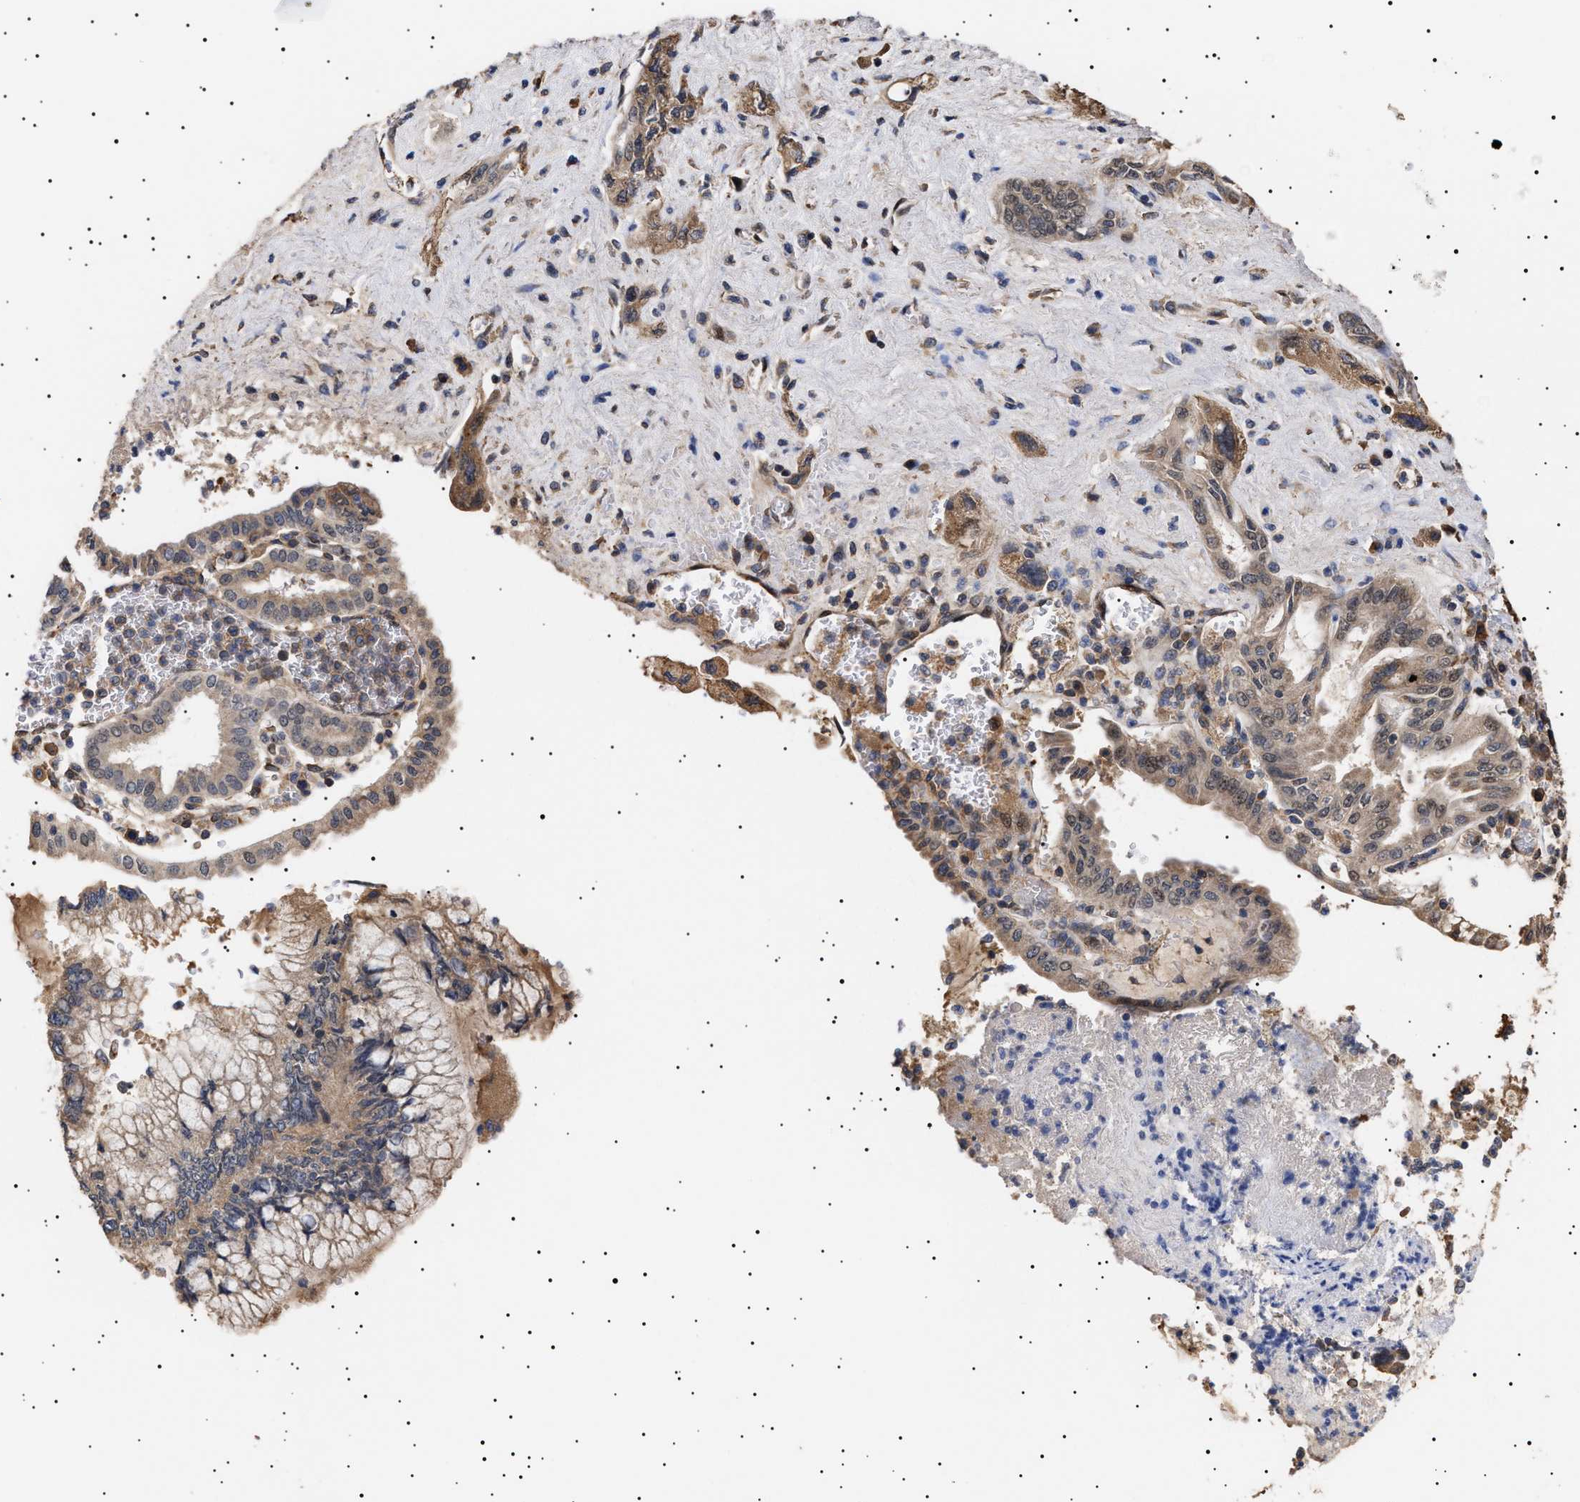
{"staining": {"intensity": "moderate", "quantity": "25%-75%", "location": "cytoplasmic/membranous"}, "tissue": "pancreatic cancer", "cell_type": "Tumor cells", "image_type": "cancer", "snomed": [{"axis": "morphology", "description": "Adenocarcinoma, NOS"}, {"axis": "topography", "description": "Pancreas"}], "caption": "Approximately 25%-75% of tumor cells in pancreatic cancer display moderate cytoplasmic/membranous protein expression as visualized by brown immunohistochemical staining.", "gene": "KRBA1", "patient": {"sex": "female", "age": 73}}